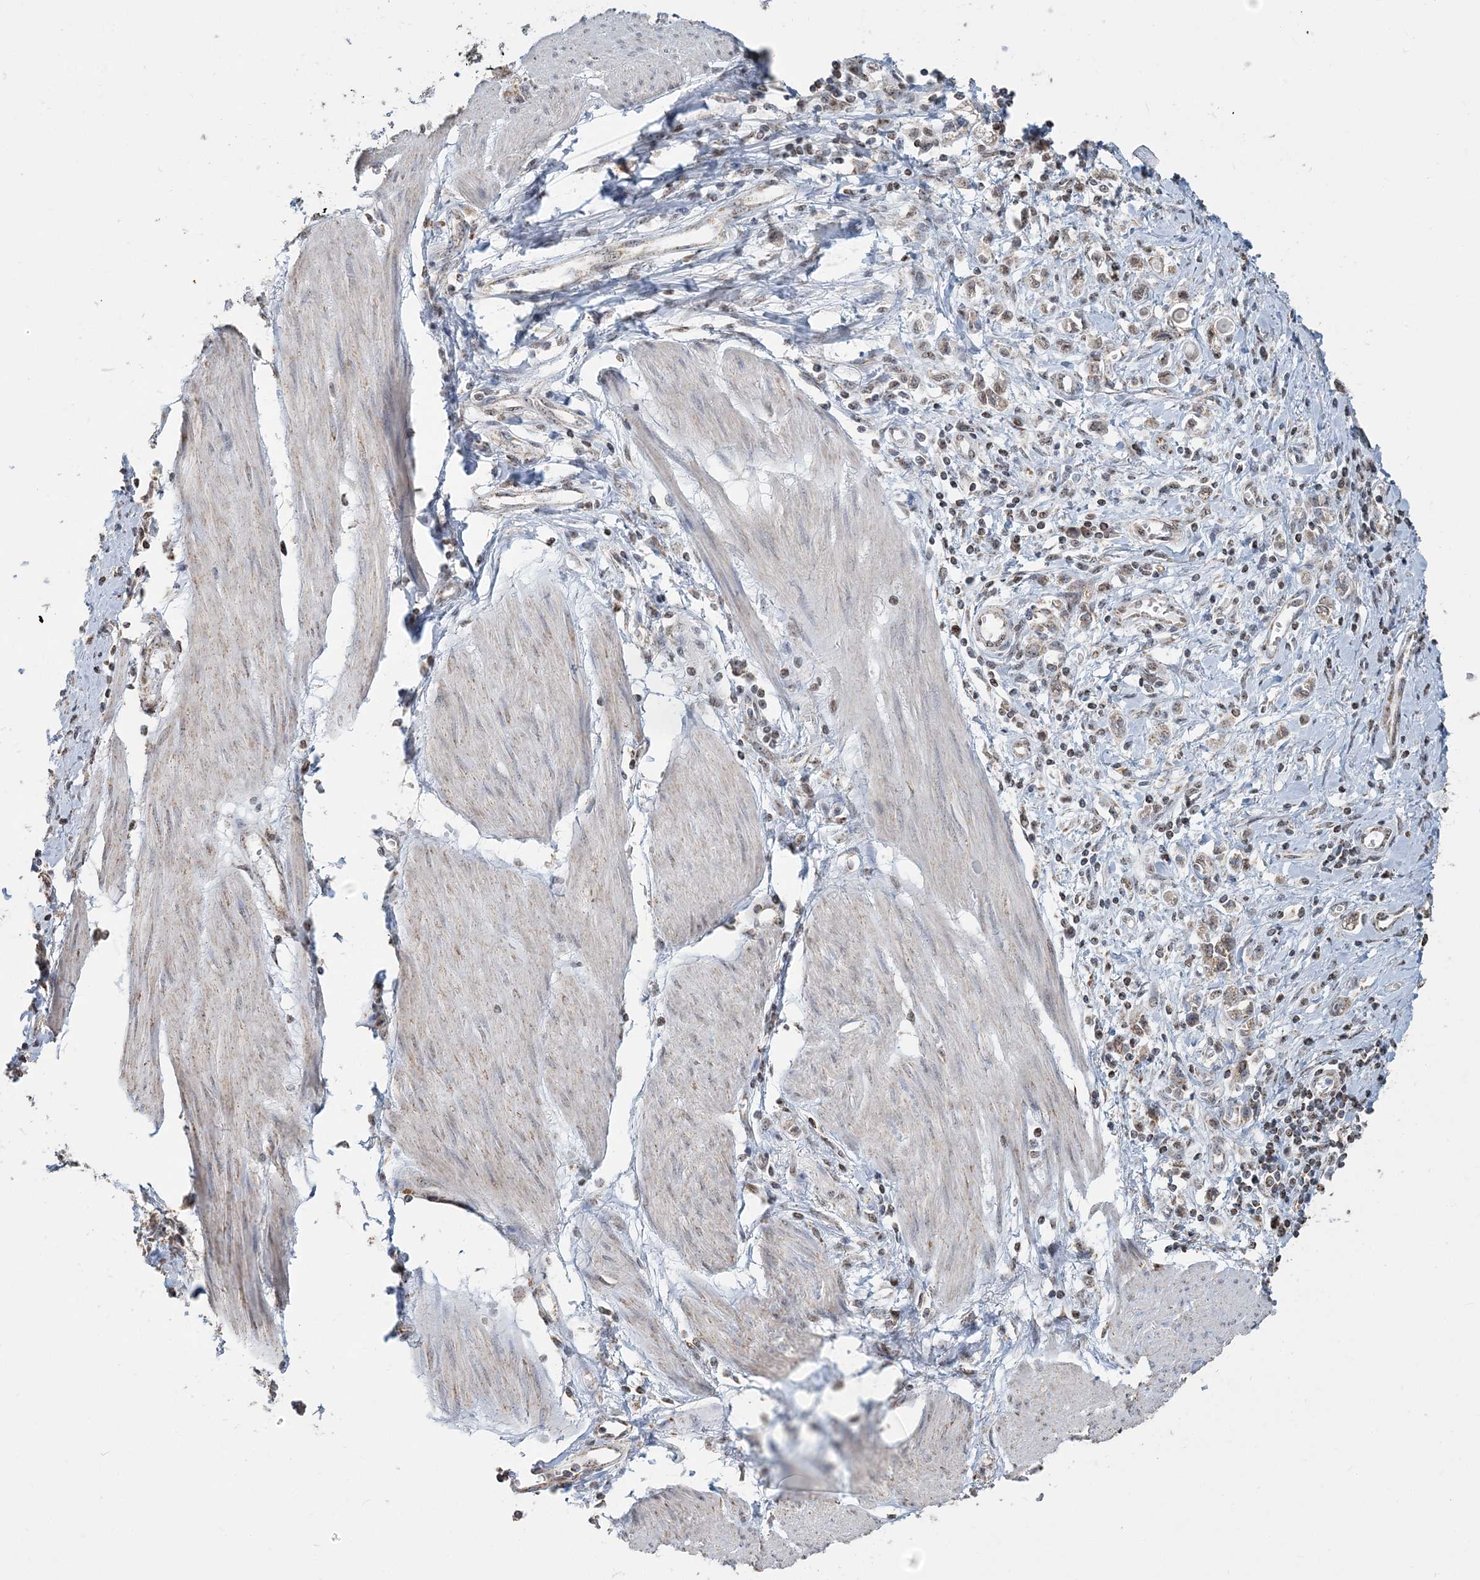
{"staining": {"intensity": "weak", "quantity": "25%-75%", "location": "cytoplasmic/membranous"}, "tissue": "stomach cancer", "cell_type": "Tumor cells", "image_type": "cancer", "snomed": [{"axis": "morphology", "description": "Adenocarcinoma, NOS"}, {"axis": "topography", "description": "Stomach"}], "caption": "The image exhibits a brown stain indicating the presence of a protein in the cytoplasmic/membranous of tumor cells in stomach cancer (adenocarcinoma).", "gene": "SUCLG1", "patient": {"sex": "female", "age": 76}}